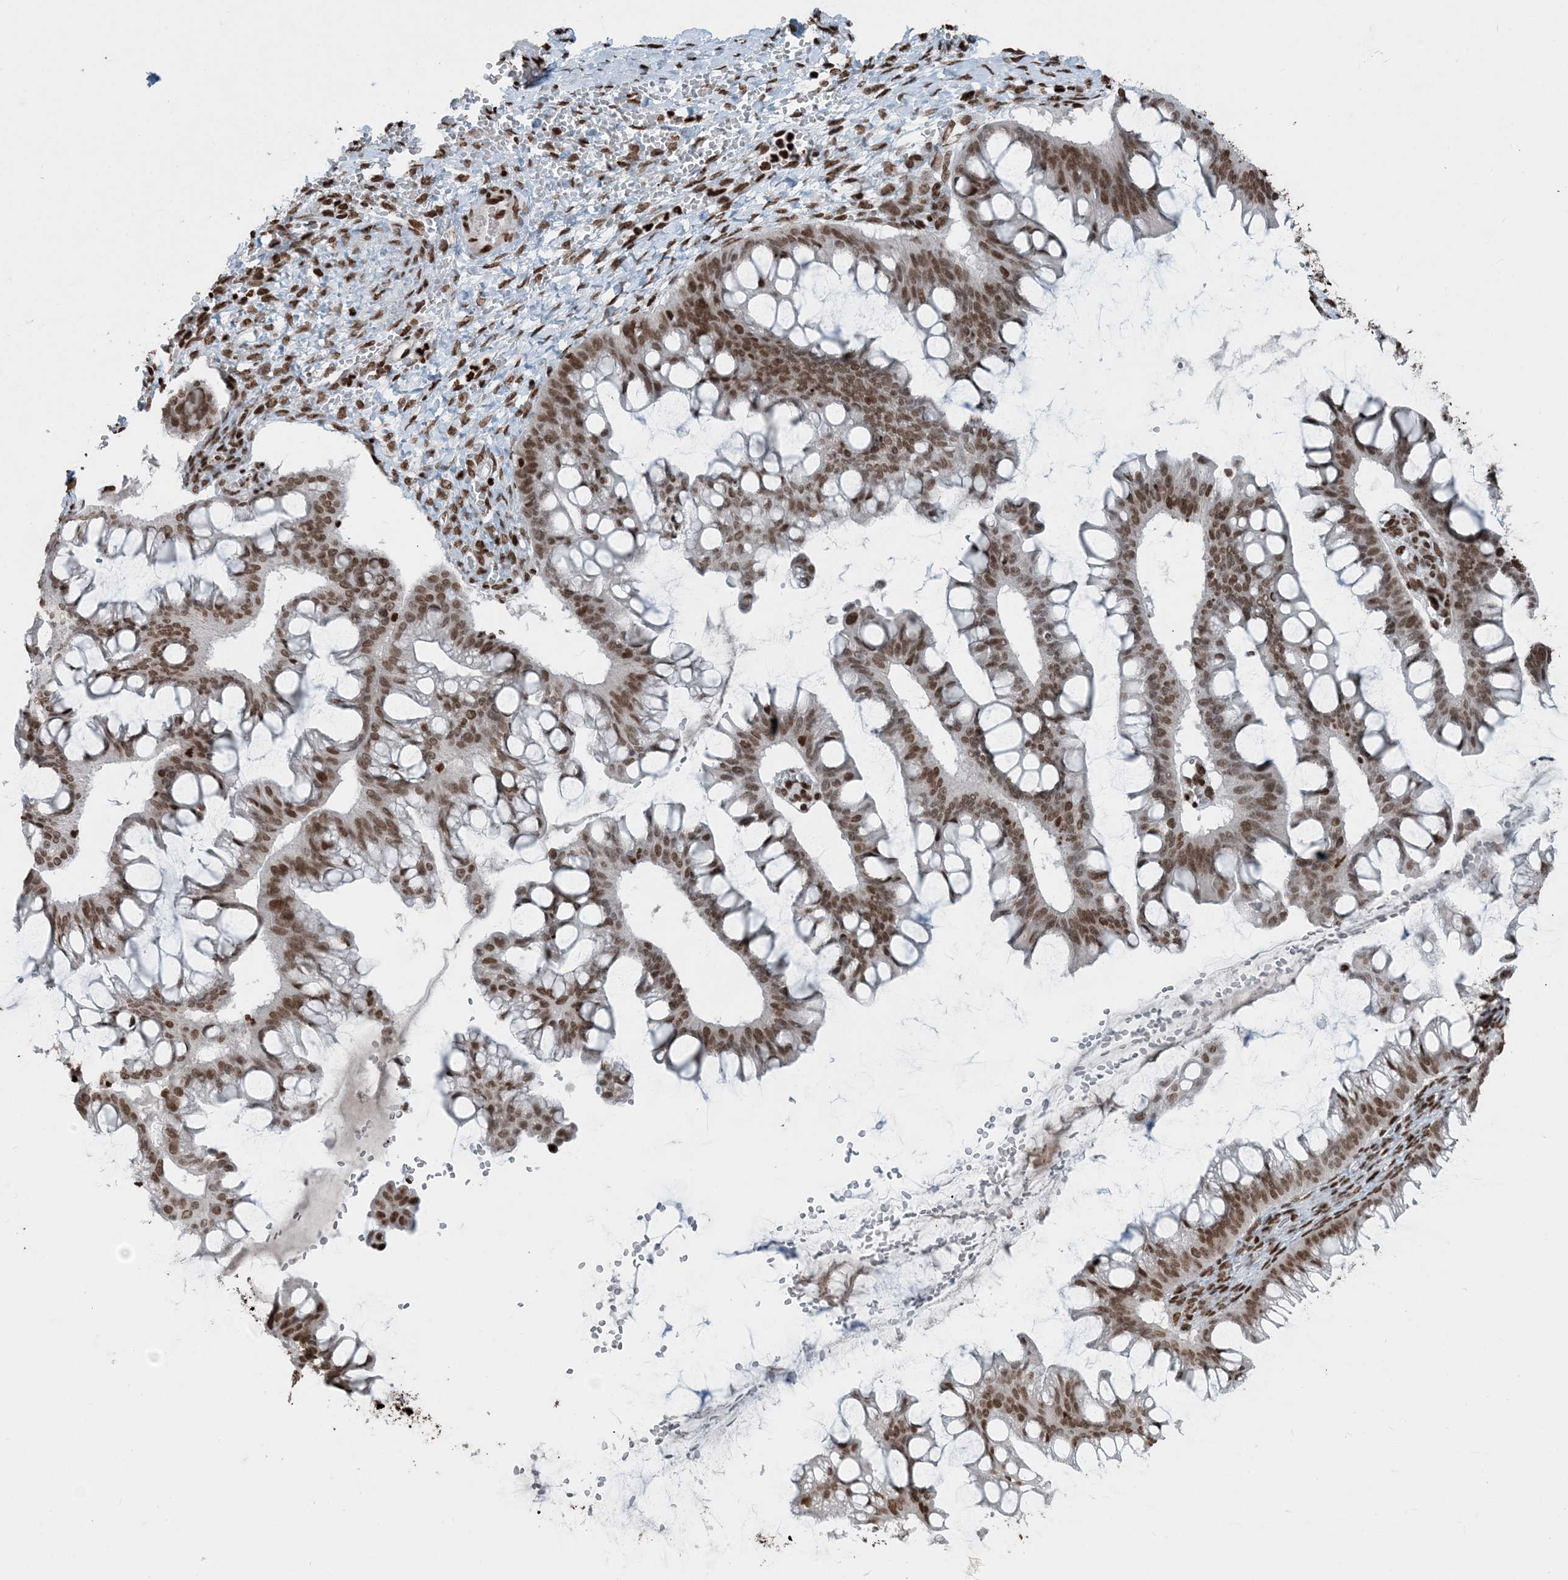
{"staining": {"intensity": "moderate", "quantity": ">75%", "location": "nuclear"}, "tissue": "ovarian cancer", "cell_type": "Tumor cells", "image_type": "cancer", "snomed": [{"axis": "morphology", "description": "Cystadenocarcinoma, mucinous, NOS"}, {"axis": "topography", "description": "Ovary"}], "caption": "IHC photomicrograph of neoplastic tissue: human ovarian cancer (mucinous cystadenocarcinoma) stained using IHC demonstrates medium levels of moderate protein expression localized specifically in the nuclear of tumor cells, appearing as a nuclear brown color.", "gene": "H3-3B", "patient": {"sex": "female", "age": 73}}